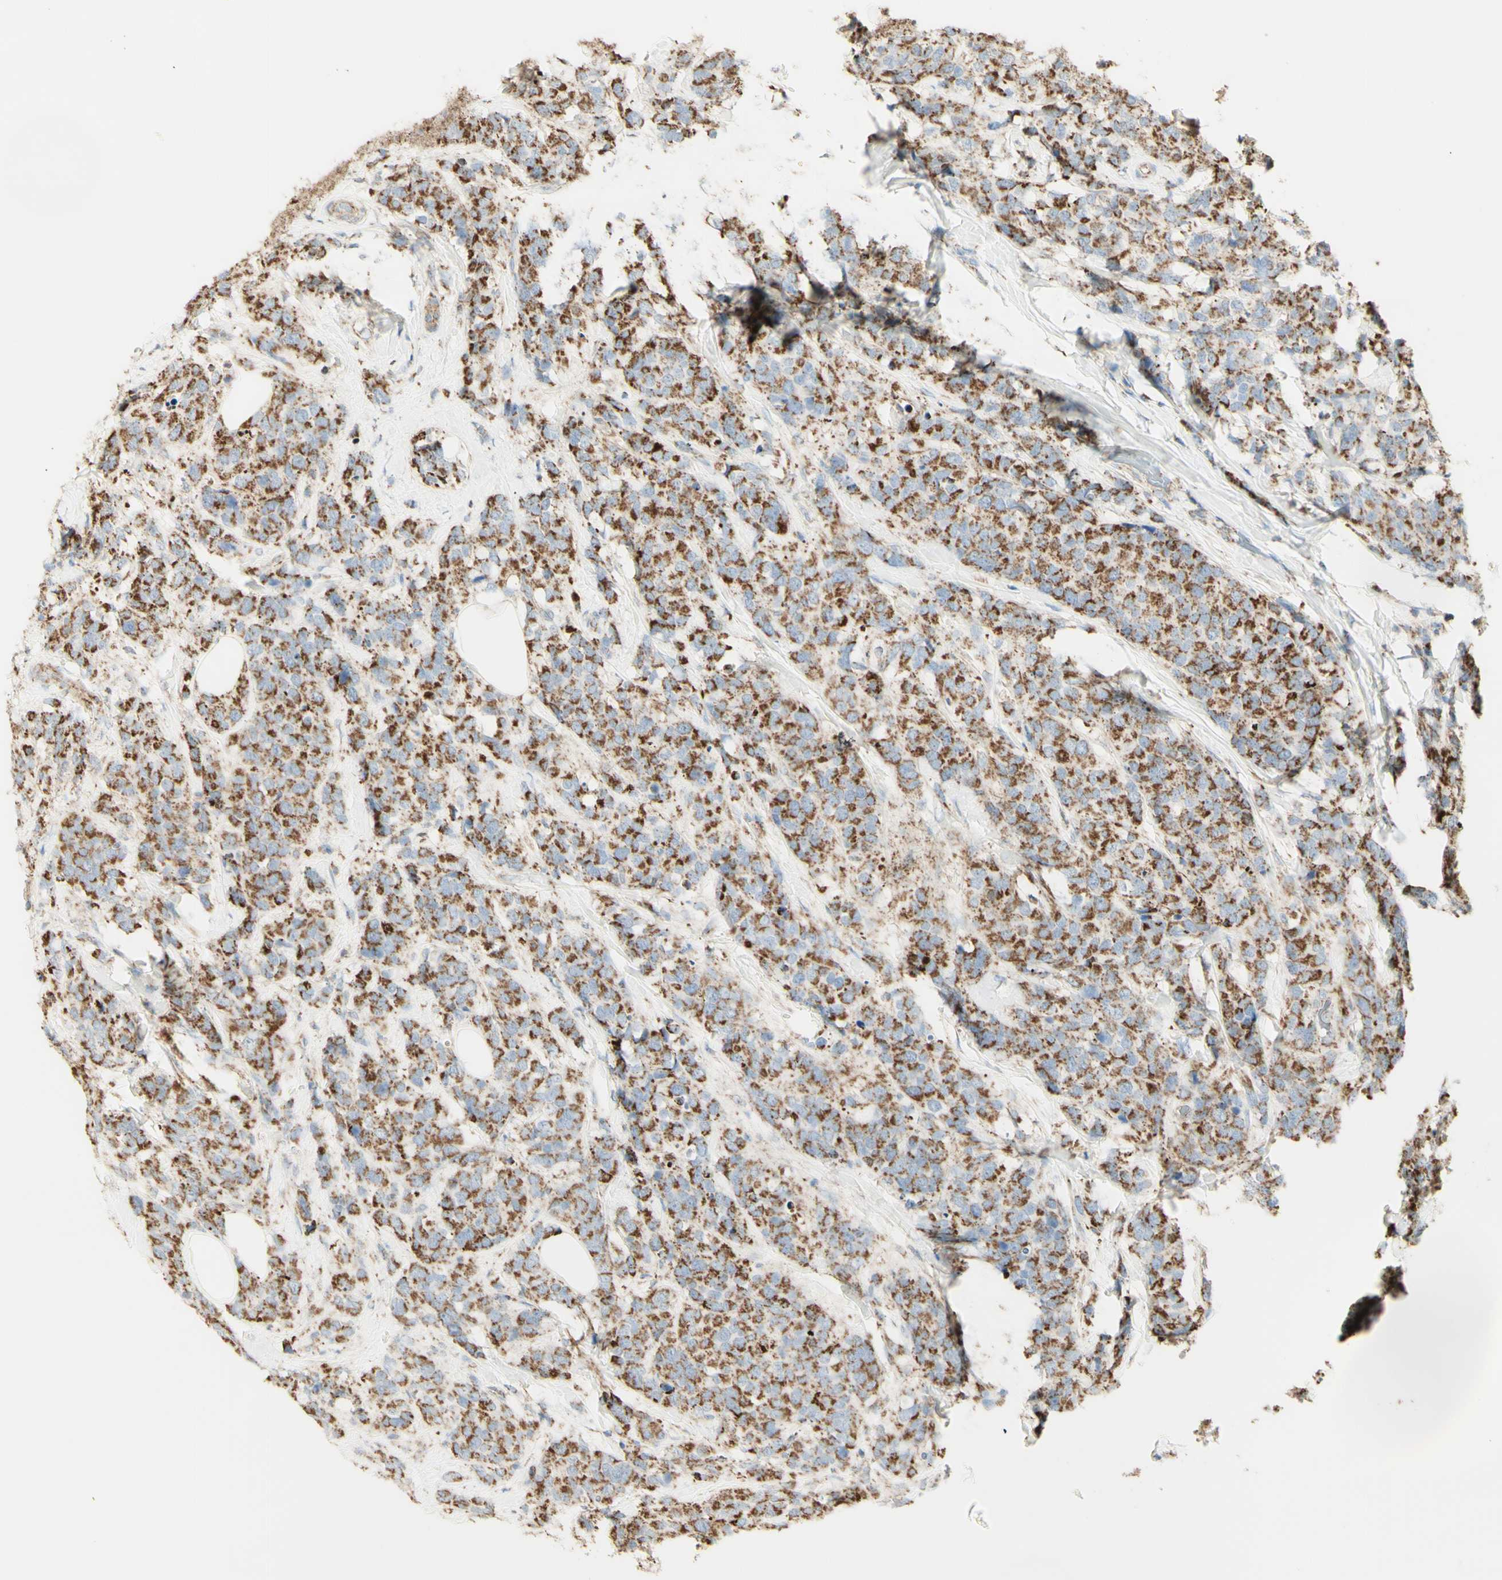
{"staining": {"intensity": "moderate", "quantity": ">75%", "location": "cytoplasmic/membranous"}, "tissue": "breast cancer", "cell_type": "Tumor cells", "image_type": "cancer", "snomed": [{"axis": "morphology", "description": "Lobular carcinoma"}, {"axis": "topography", "description": "Breast"}], "caption": "Breast cancer (lobular carcinoma) stained with a brown dye displays moderate cytoplasmic/membranous positive positivity in about >75% of tumor cells.", "gene": "LETM1", "patient": {"sex": "female", "age": 59}}